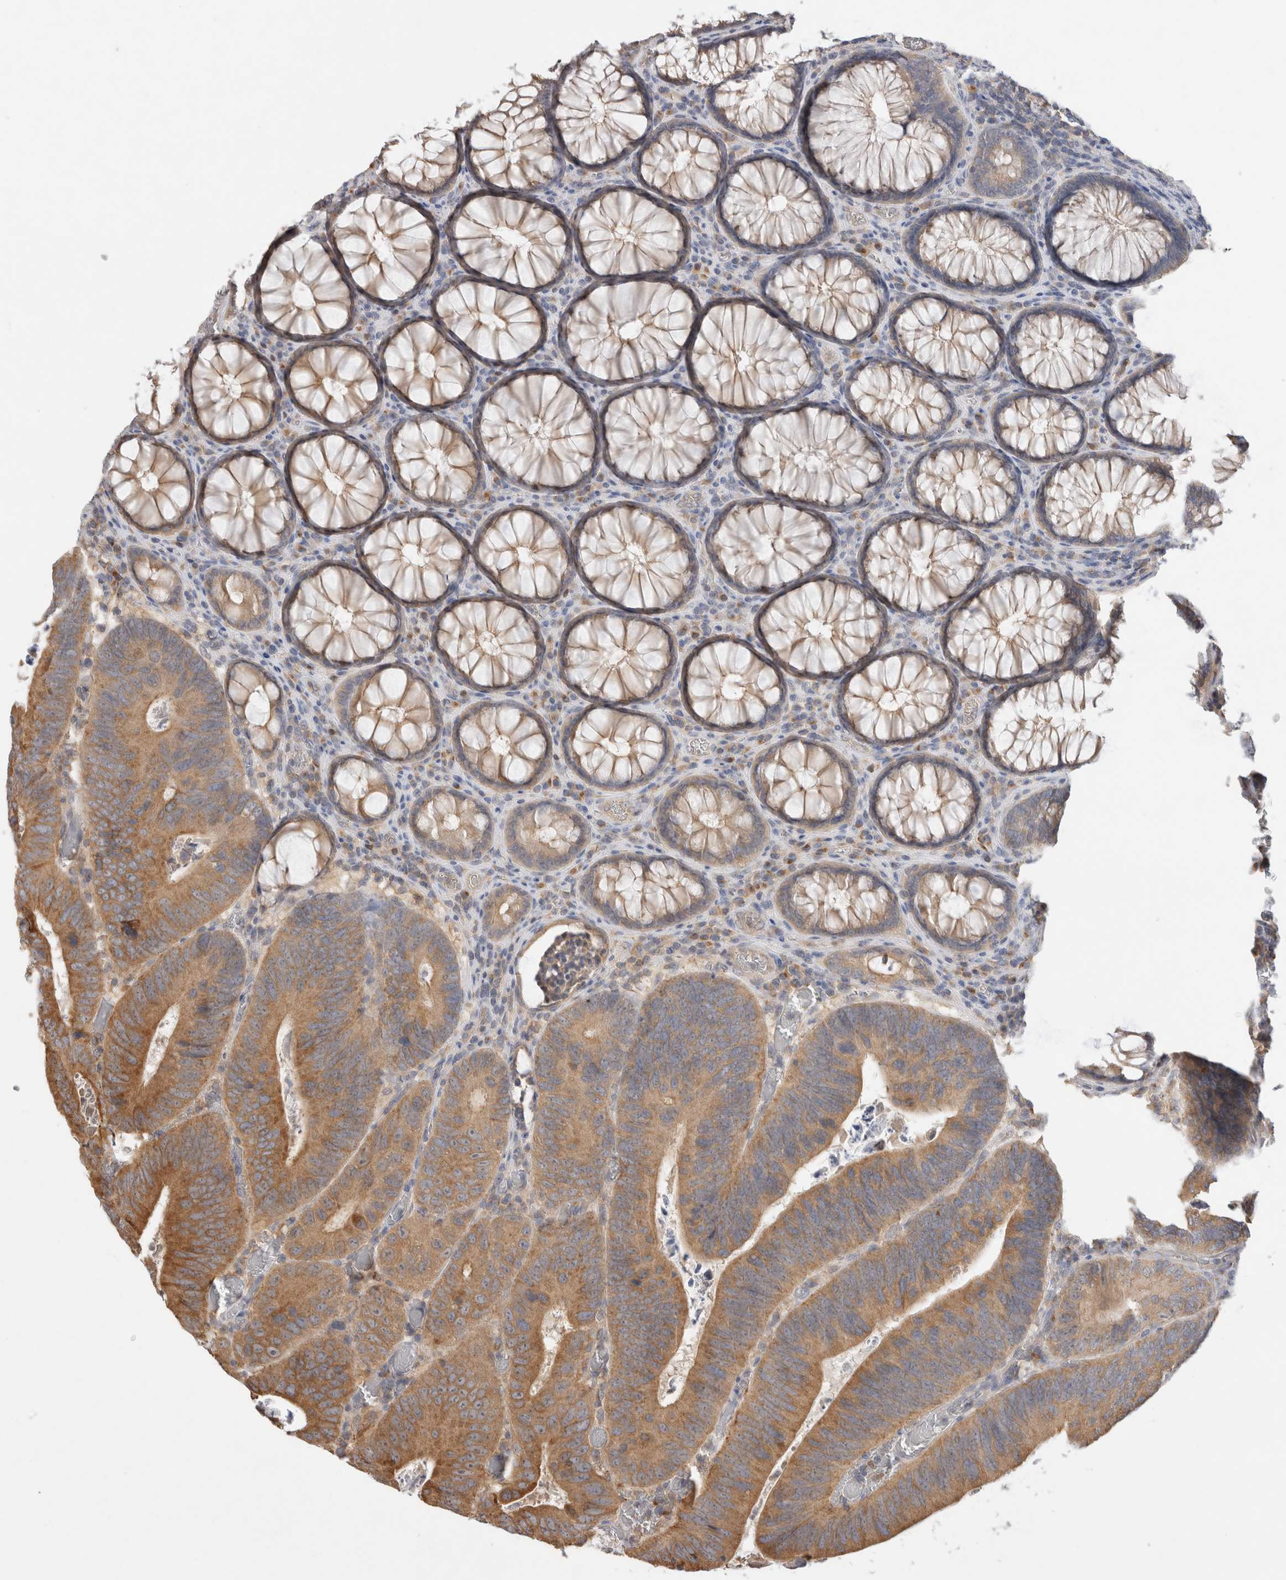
{"staining": {"intensity": "moderate", "quantity": ">75%", "location": "cytoplasmic/membranous"}, "tissue": "colorectal cancer", "cell_type": "Tumor cells", "image_type": "cancer", "snomed": [{"axis": "morphology", "description": "Inflammation, NOS"}, {"axis": "morphology", "description": "Adenocarcinoma, NOS"}, {"axis": "topography", "description": "Colon"}], "caption": "Protein staining reveals moderate cytoplasmic/membranous positivity in about >75% of tumor cells in colorectal adenocarcinoma. The protein is shown in brown color, while the nuclei are stained blue.", "gene": "GAS1", "patient": {"sex": "male", "age": 72}}